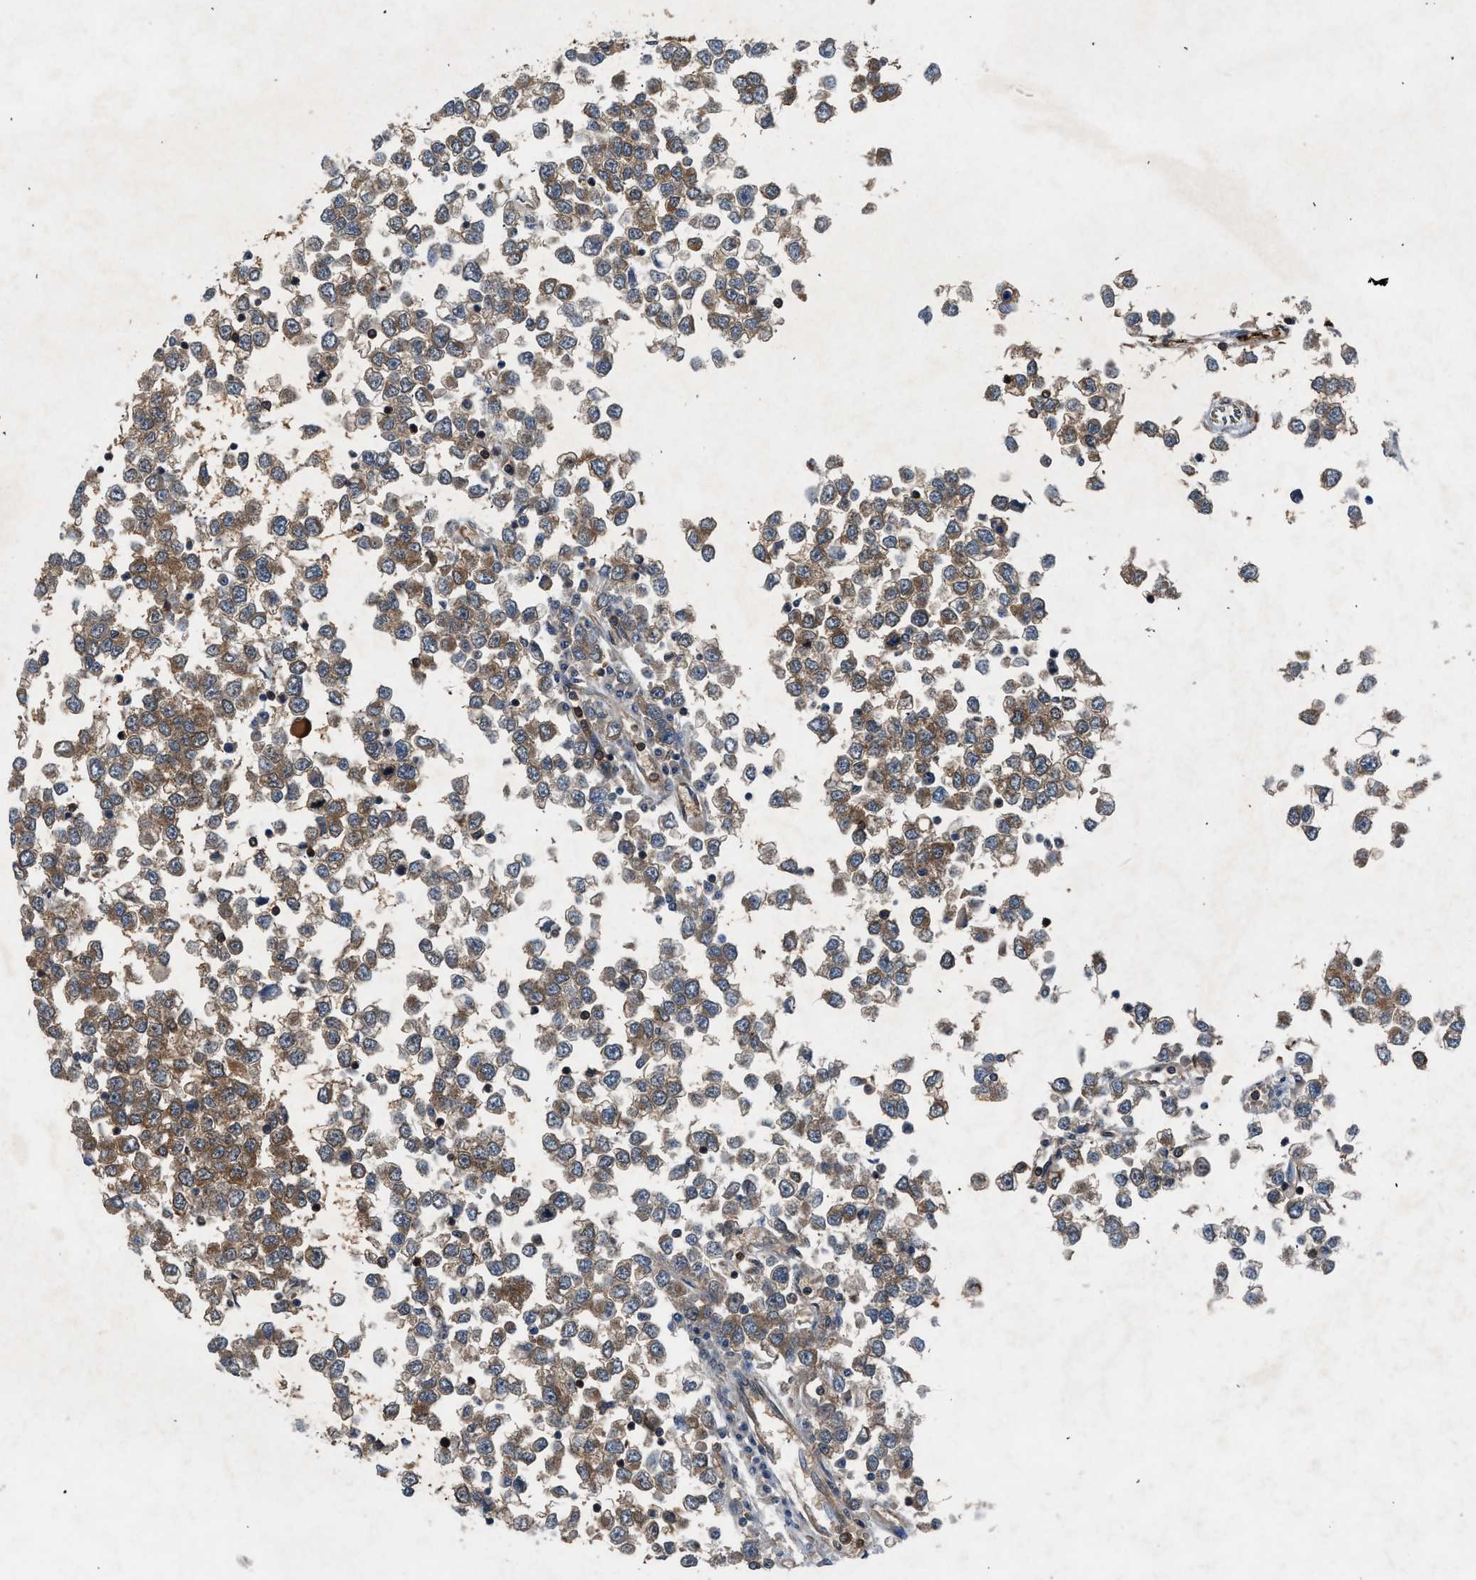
{"staining": {"intensity": "weak", "quantity": ">75%", "location": "cytoplasmic/membranous"}, "tissue": "testis cancer", "cell_type": "Tumor cells", "image_type": "cancer", "snomed": [{"axis": "morphology", "description": "Seminoma, NOS"}, {"axis": "topography", "description": "Testis"}], "caption": "IHC photomicrograph of neoplastic tissue: testis seminoma stained using immunohistochemistry (IHC) demonstrates low levels of weak protein expression localized specifically in the cytoplasmic/membranous of tumor cells, appearing as a cytoplasmic/membranous brown color.", "gene": "OXSR1", "patient": {"sex": "male", "age": 65}}